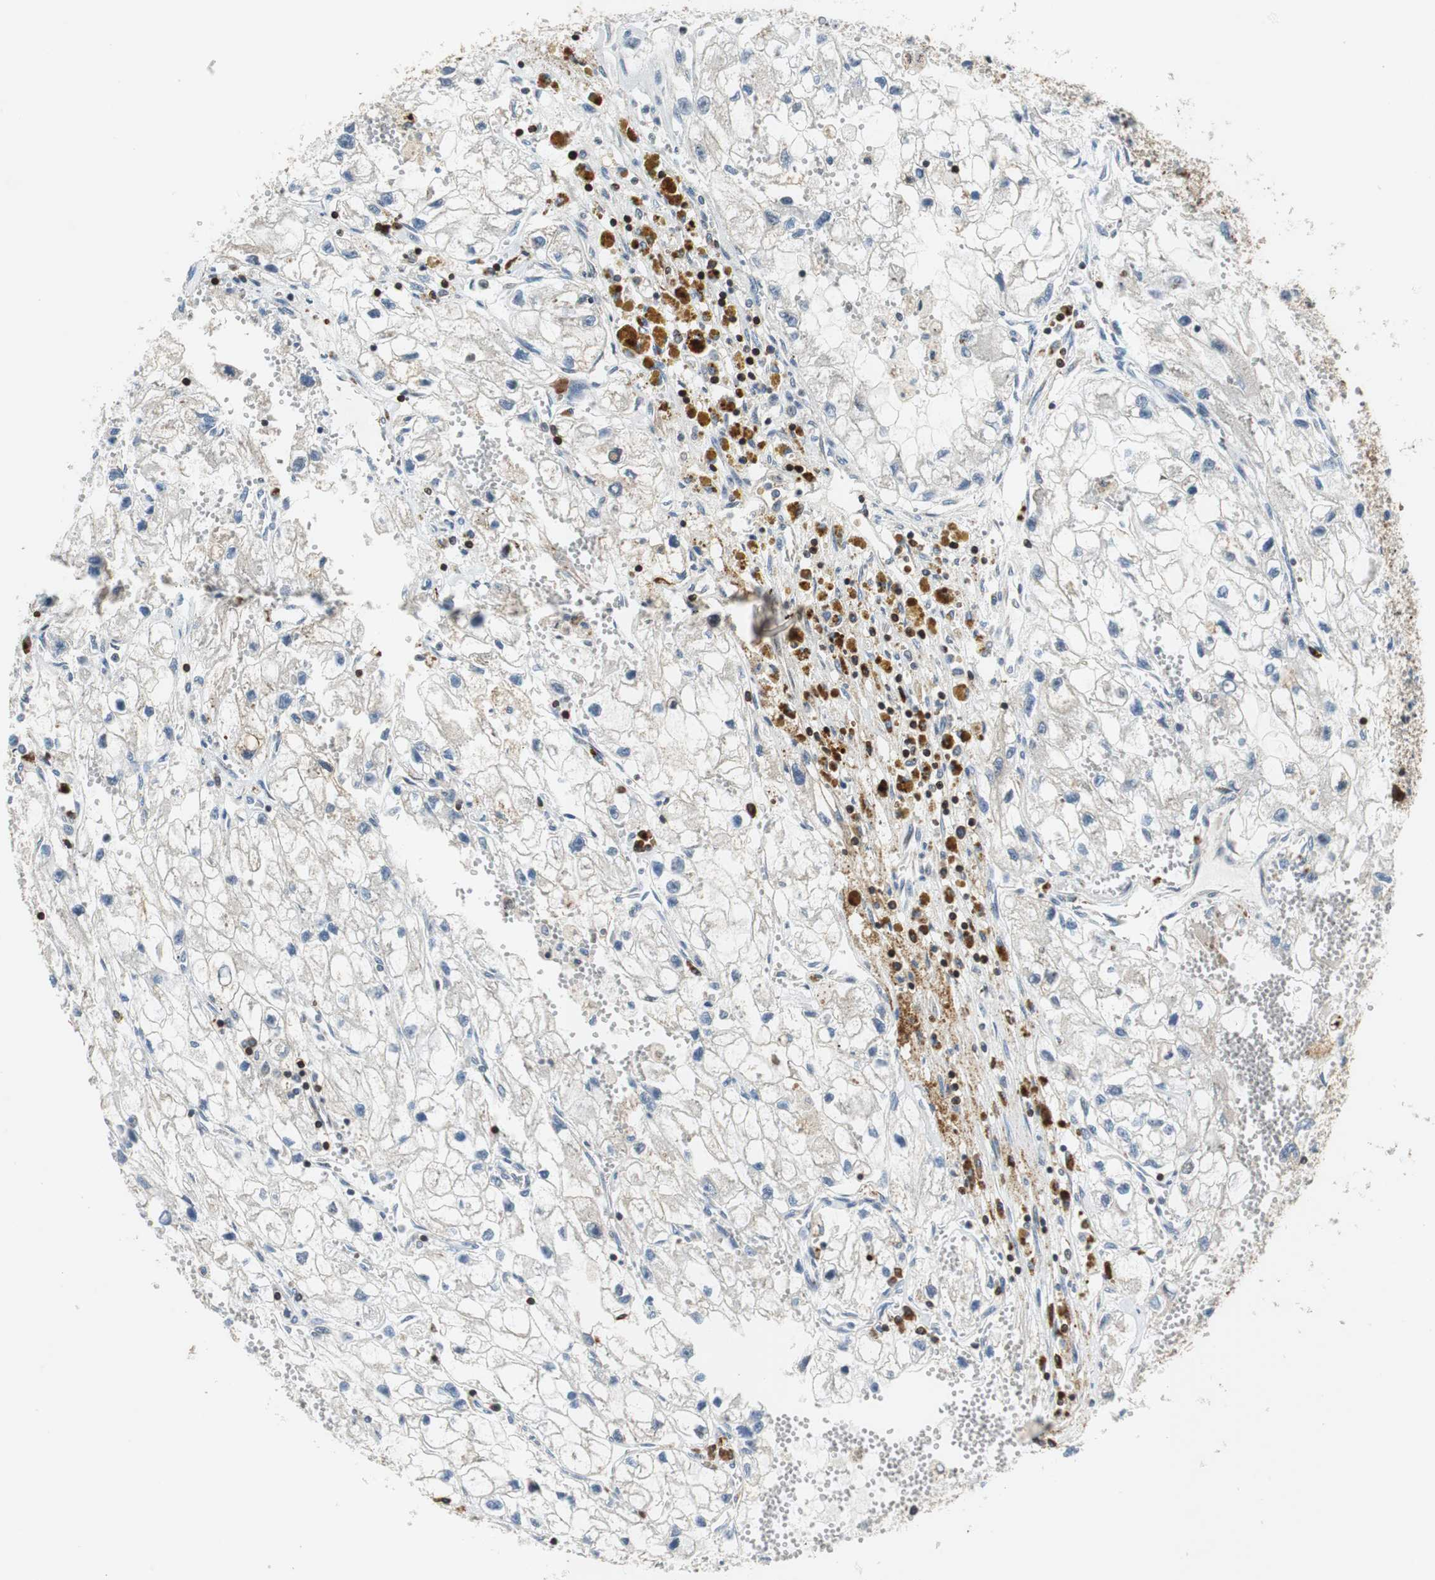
{"staining": {"intensity": "negative", "quantity": "none", "location": "none"}, "tissue": "renal cancer", "cell_type": "Tumor cells", "image_type": "cancer", "snomed": [{"axis": "morphology", "description": "Adenocarcinoma, NOS"}, {"axis": "topography", "description": "Kidney"}], "caption": "Tumor cells show no significant staining in renal cancer. (IHC, brightfield microscopy, high magnification).", "gene": "TUBA4A", "patient": {"sex": "female", "age": 70}}